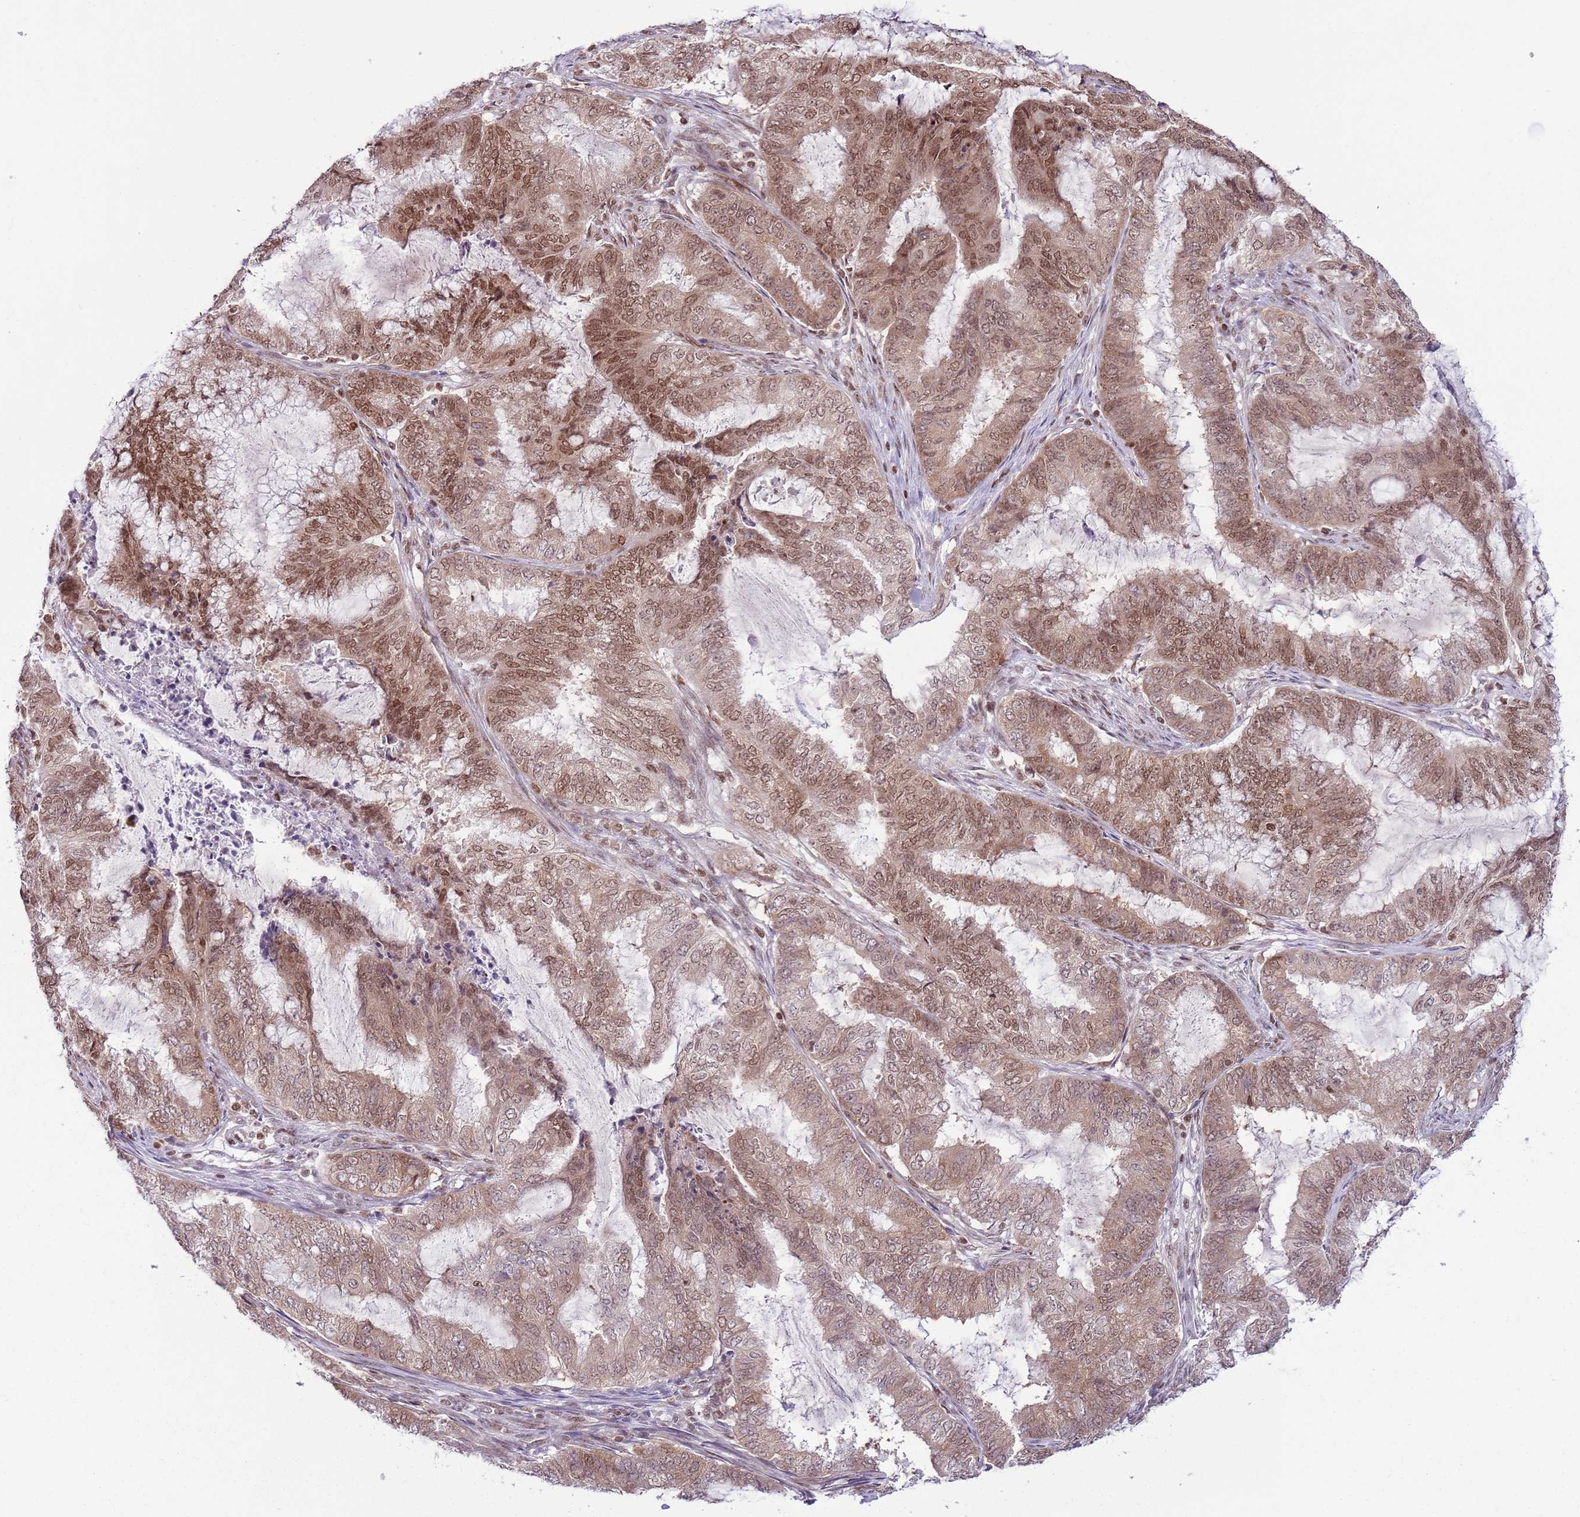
{"staining": {"intensity": "moderate", "quantity": ">75%", "location": "nuclear"}, "tissue": "endometrial cancer", "cell_type": "Tumor cells", "image_type": "cancer", "snomed": [{"axis": "morphology", "description": "Adenocarcinoma, NOS"}, {"axis": "topography", "description": "Endometrium"}], "caption": "A high-resolution image shows immunohistochemistry staining of endometrial cancer, which demonstrates moderate nuclear staining in about >75% of tumor cells.", "gene": "SELENOH", "patient": {"sex": "female", "age": 51}}